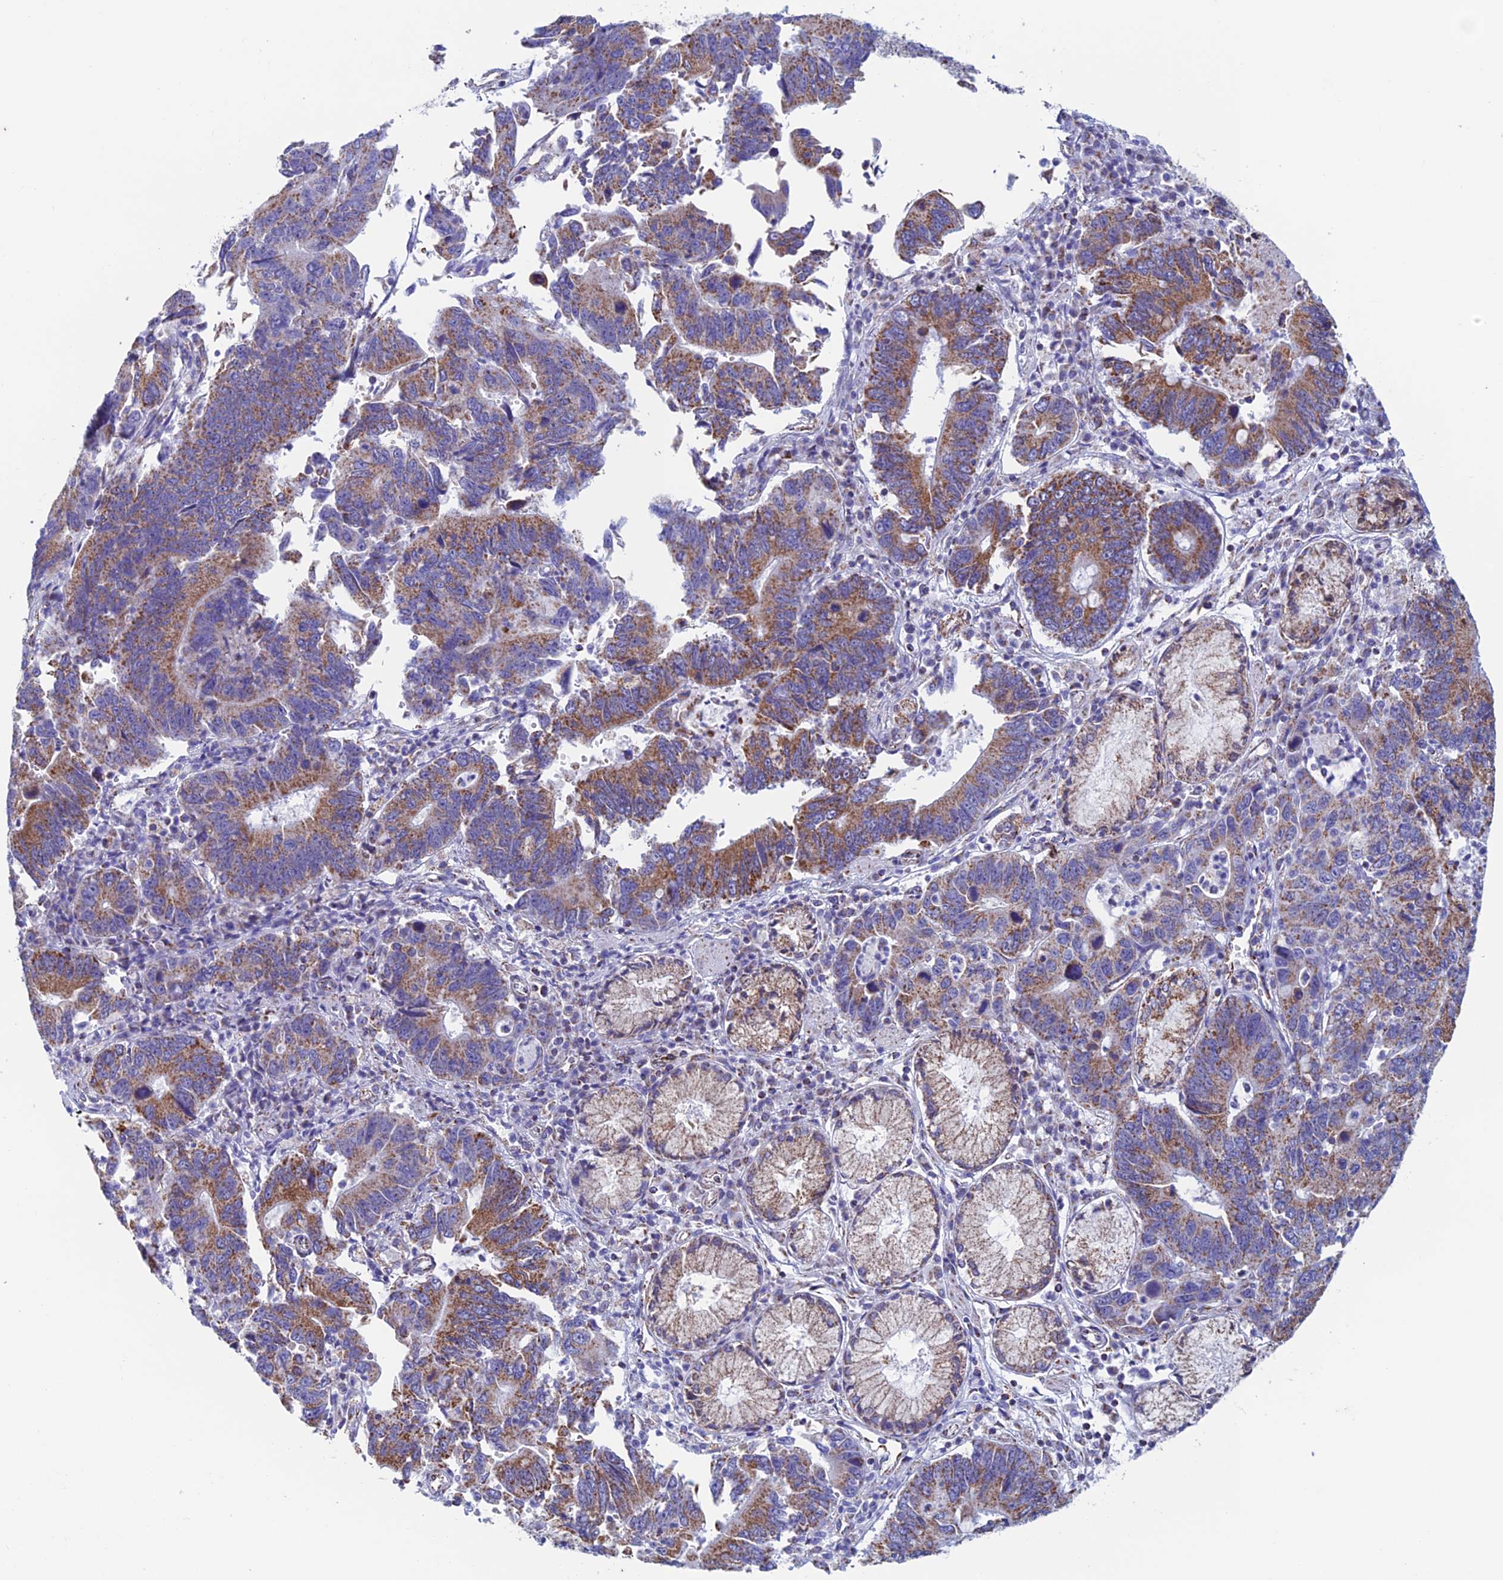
{"staining": {"intensity": "moderate", "quantity": ">75%", "location": "cytoplasmic/membranous"}, "tissue": "stomach cancer", "cell_type": "Tumor cells", "image_type": "cancer", "snomed": [{"axis": "morphology", "description": "Adenocarcinoma, NOS"}, {"axis": "topography", "description": "Stomach"}], "caption": "Stomach cancer (adenocarcinoma) stained with immunohistochemistry demonstrates moderate cytoplasmic/membranous positivity in approximately >75% of tumor cells.", "gene": "ZNG1B", "patient": {"sex": "male", "age": 59}}